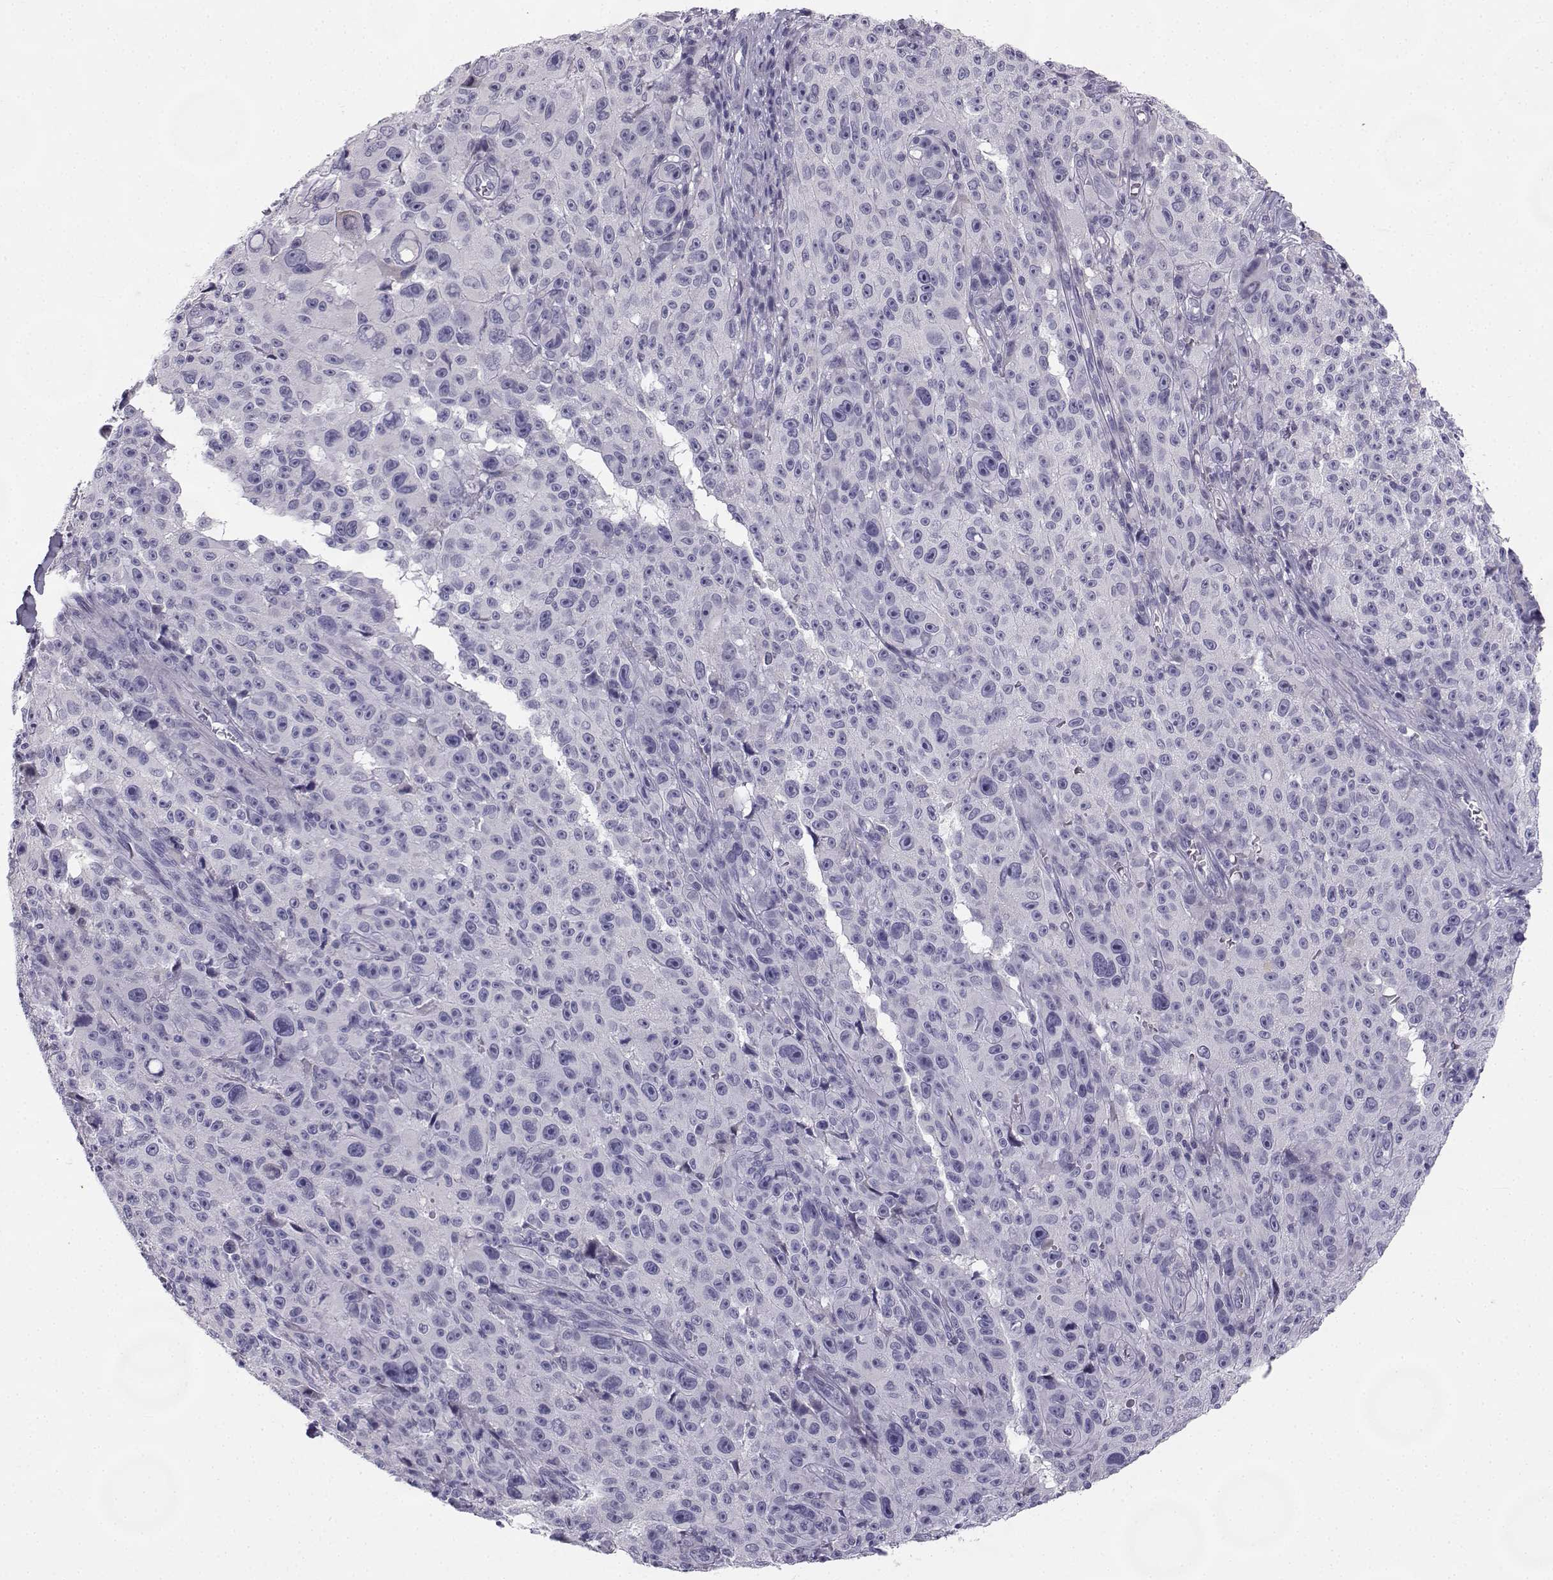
{"staining": {"intensity": "negative", "quantity": "none", "location": "none"}, "tissue": "melanoma", "cell_type": "Tumor cells", "image_type": "cancer", "snomed": [{"axis": "morphology", "description": "Malignant melanoma, NOS"}, {"axis": "topography", "description": "Skin"}], "caption": "This is an immunohistochemistry histopathology image of human malignant melanoma. There is no expression in tumor cells.", "gene": "SYCE1", "patient": {"sex": "female", "age": 82}}